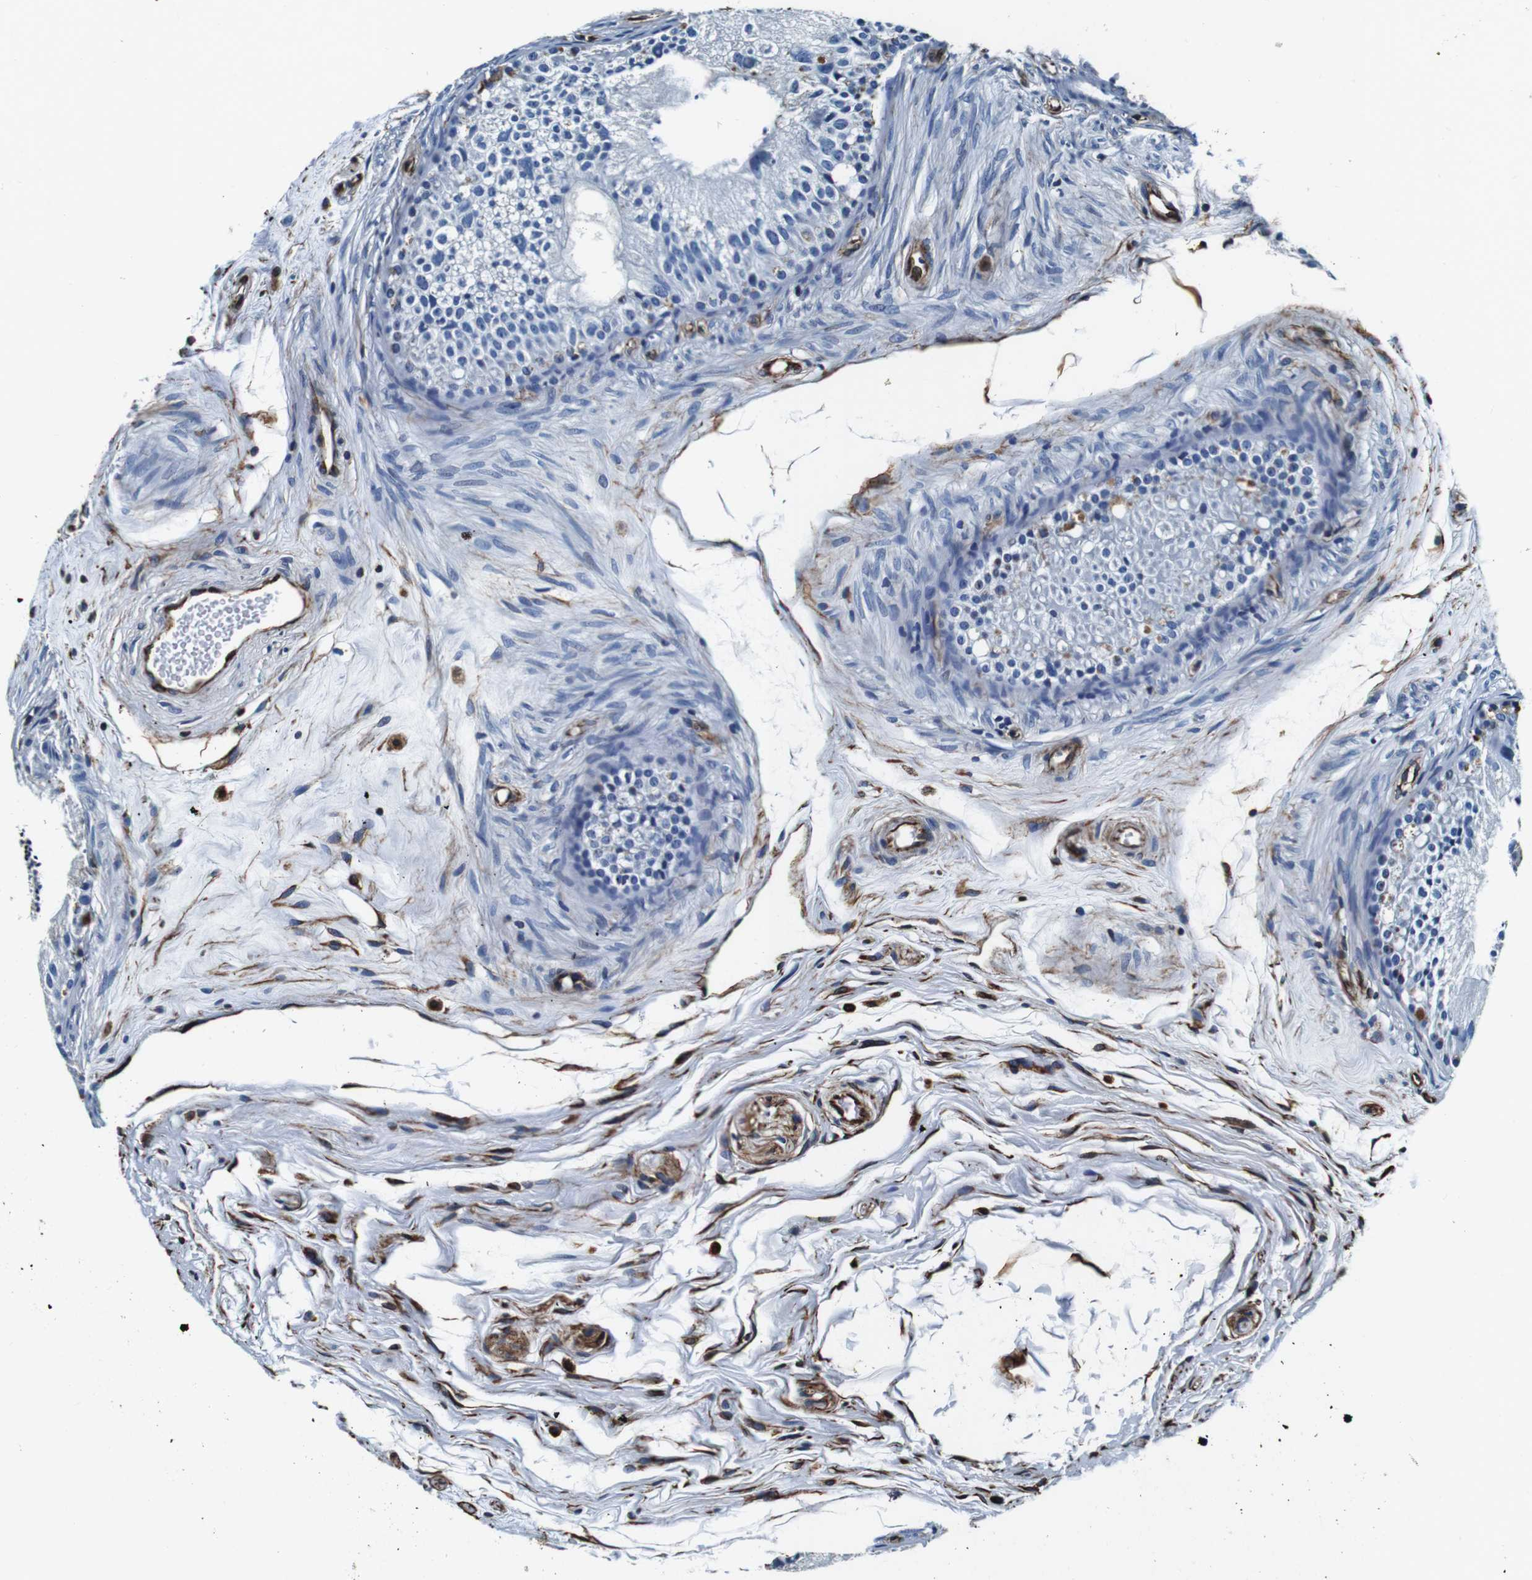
{"staining": {"intensity": "moderate", "quantity": "<25%", "location": "cytoplasmic/membranous"}, "tissue": "epididymis", "cell_type": "Glandular cells", "image_type": "normal", "snomed": [{"axis": "morphology", "description": "Normal tissue, NOS"}, {"axis": "topography", "description": "Epididymis"}], "caption": "About <25% of glandular cells in benign human epididymis display moderate cytoplasmic/membranous protein positivity as visualized by brown immunohistochemical staining.", "gene": "GJE1", "patient": {"sex": "male", "age": 56}}